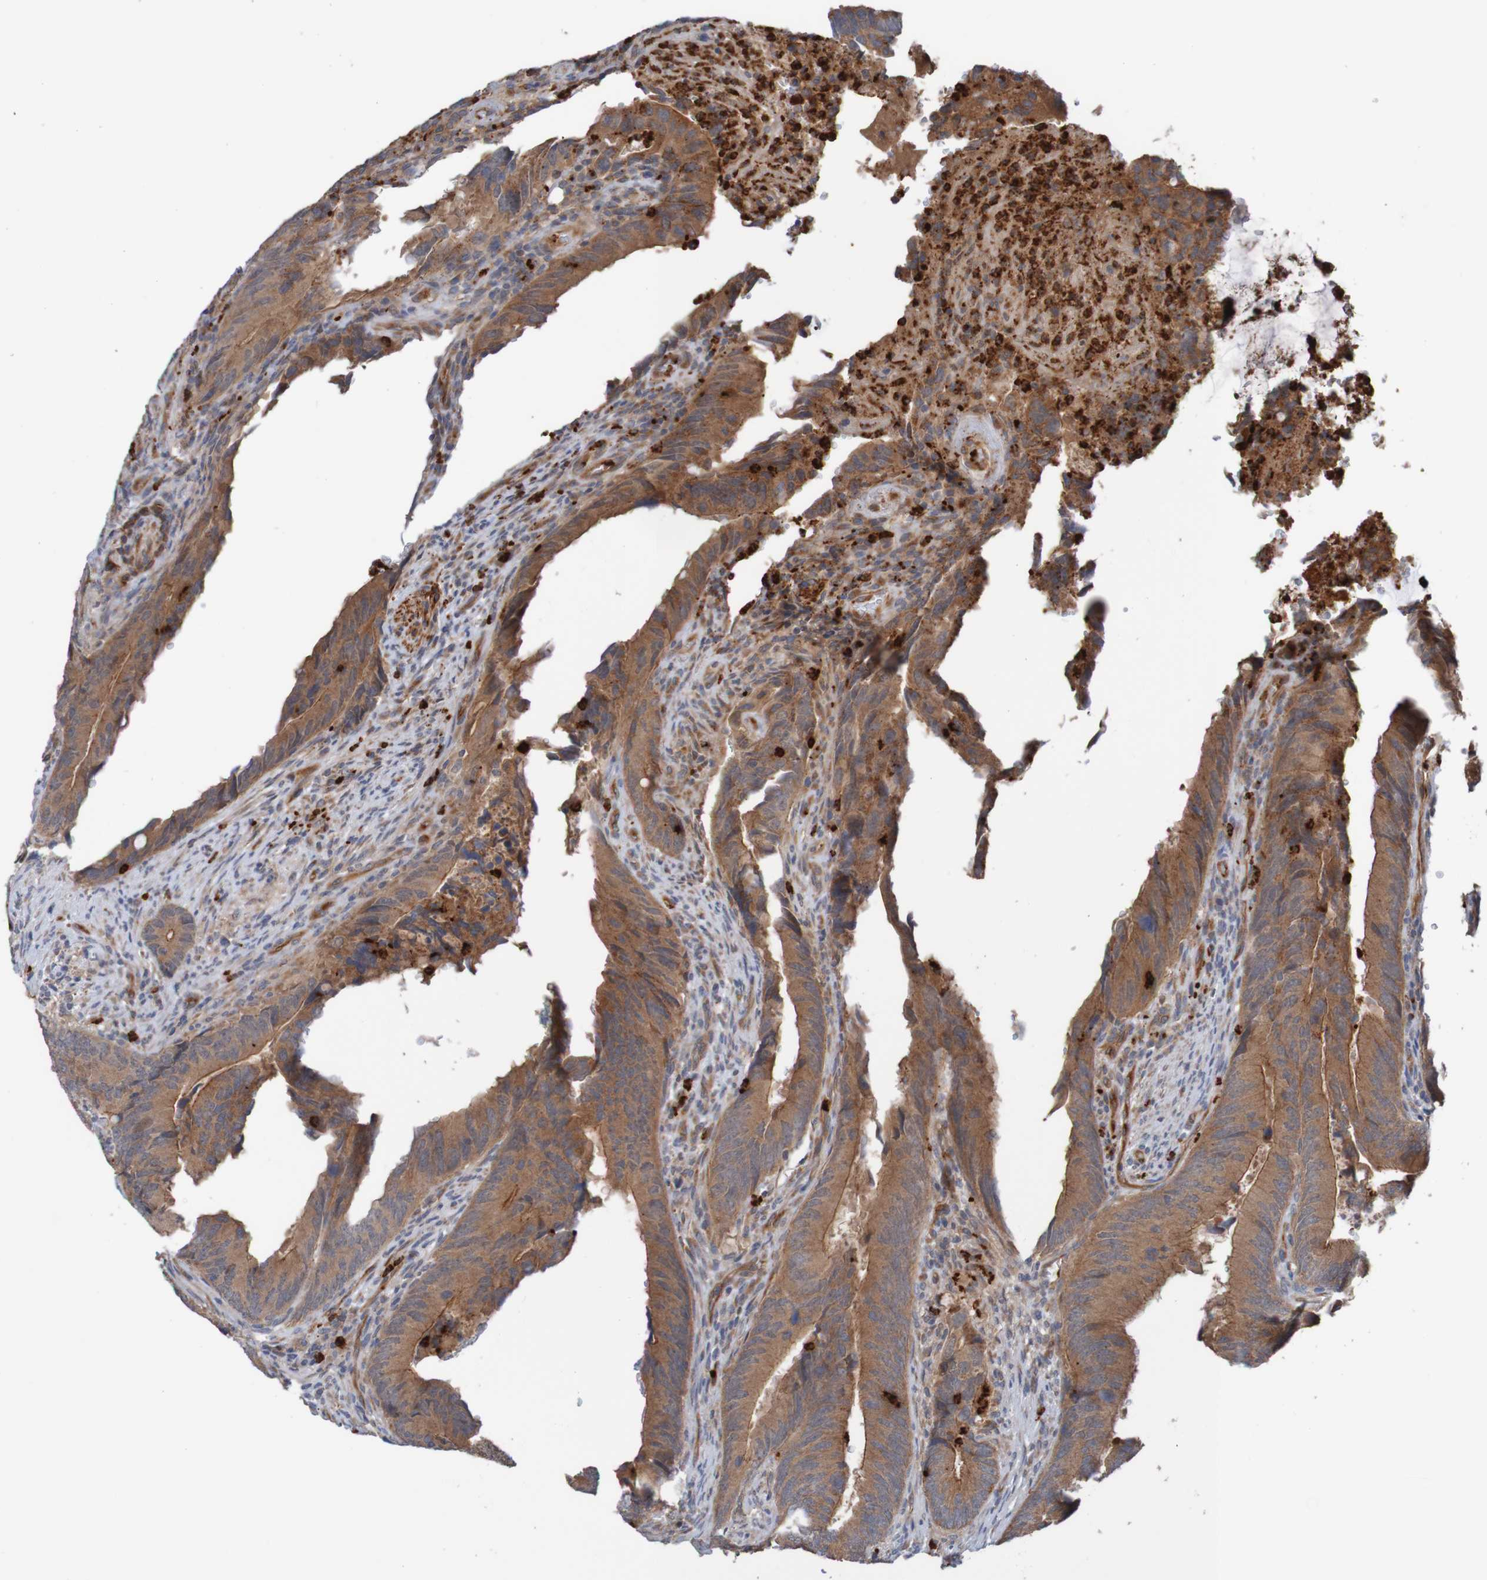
{"staining": {"intensity": "moderate", "quantity": ">75%", "location": "cytoplasmic/membranous"}, "tissue": "colorectal cancer", "cell_type": "Tumor cells", "image_type": "cancer", "snomed": [{"axis": "morphology", "description": "Normal tissue, NOS"}, {"axis": "morphology", "description": "Adenocarcinoma, NOS"}, {"axis": "topography", "description": "Colon"}], "caption": "DAB immunohistochemical staining of adenocarcinoma (colorectal) reveals moderate cytoplasmic/membranous protein positivity in about >75% of tumor cells.", "gene": "ST8SIA6", "patient": {"sex": "male", "age": 56}}